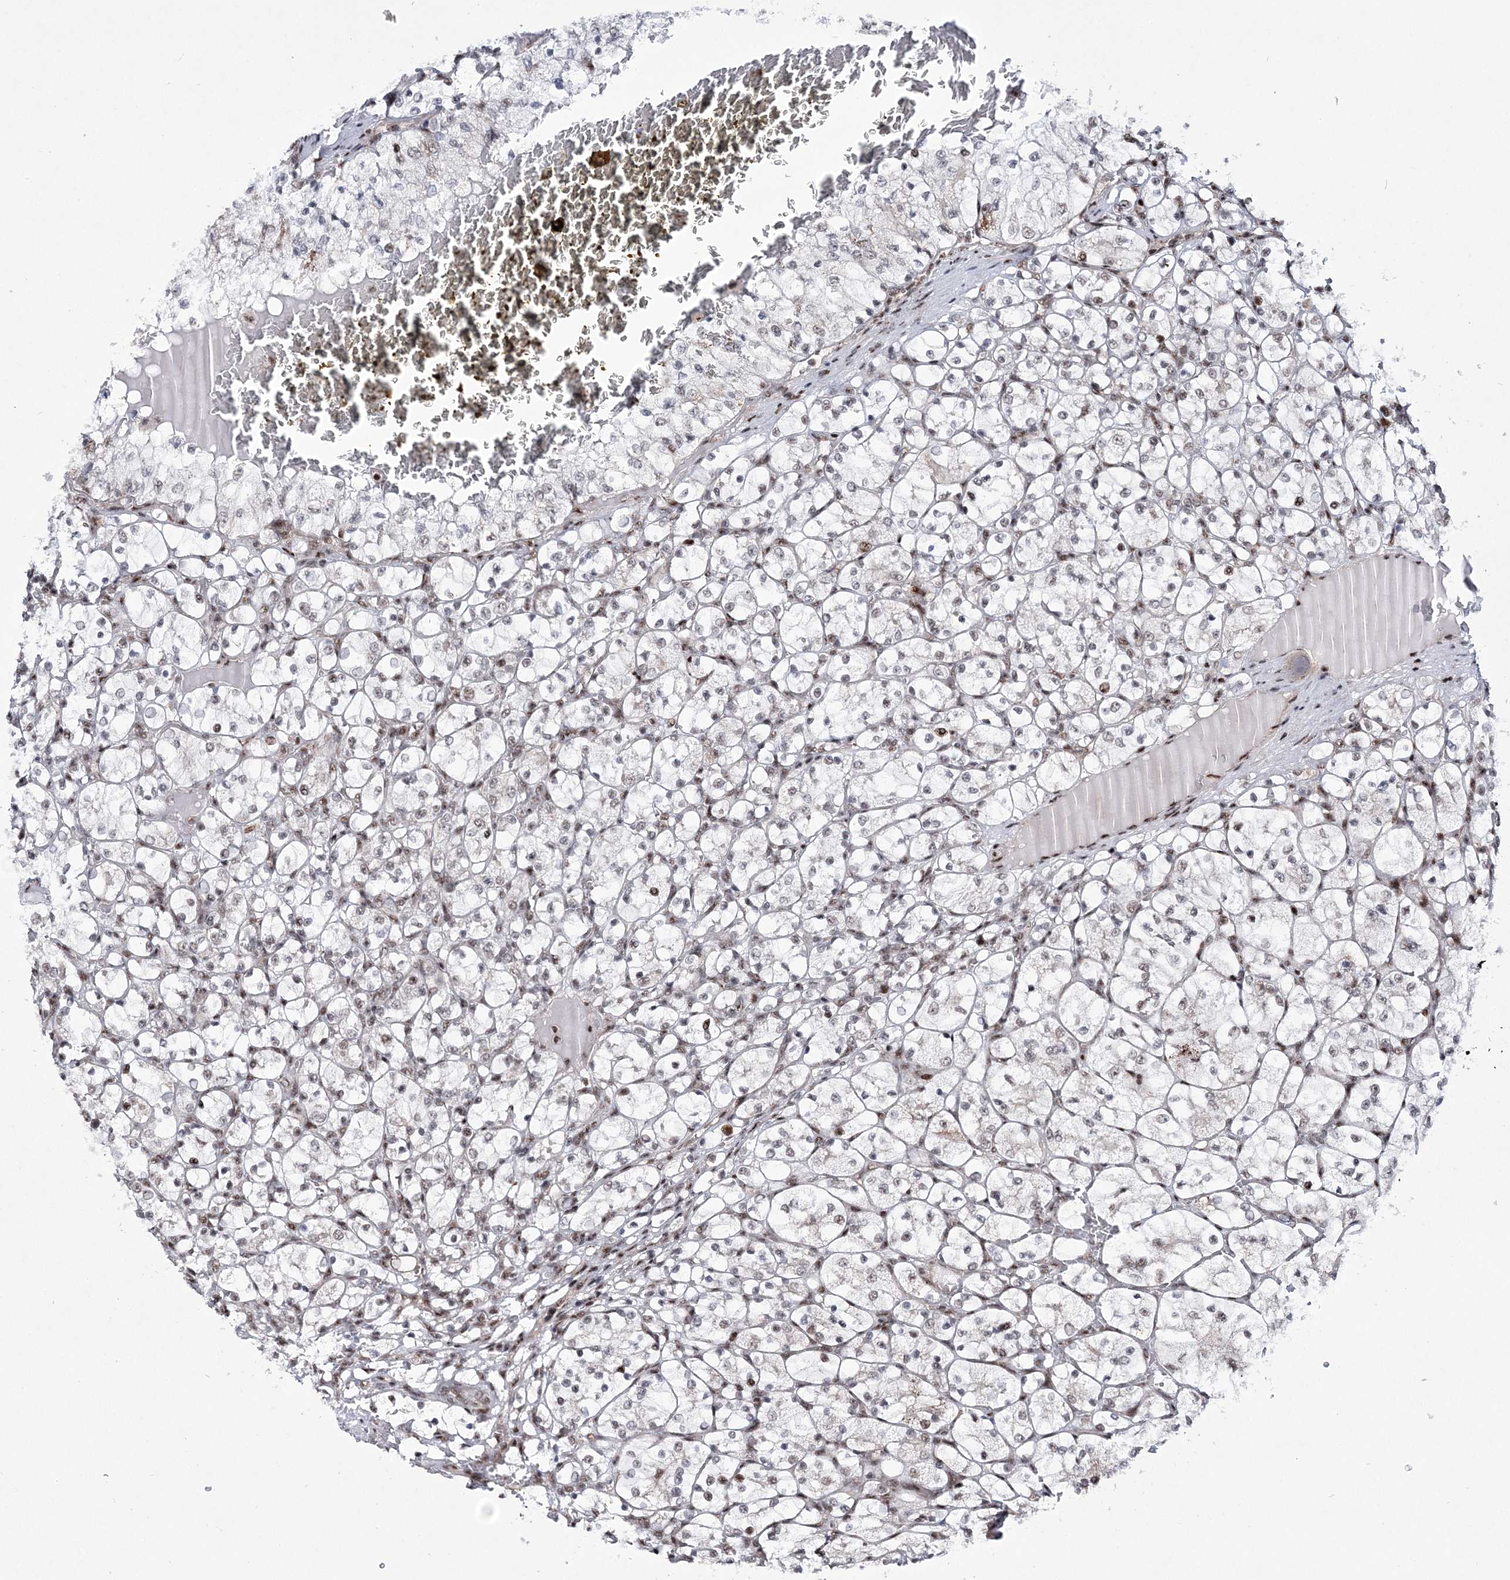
{"staining": {"intensity": "moderate", "quantity": "<25%", "location": "nuclear"}, "tissue": "renal cancer", "cell_type": "Tumor cells", "image_type": "cancer", "snomed": [{"axis": "morphology", "description": "Adenocarcinoma, NOS"}, {"axis": "topography", "description": "Kidney"}], "caption": "This histopathology image displays immunohistochemistry staining of renal cancer (adenocarcinoma), with low moderate nuclear expression in approximately <25% of tumor cells.", "gene": "TATDN2", "patient": {"sex": "female", "age": 69}}